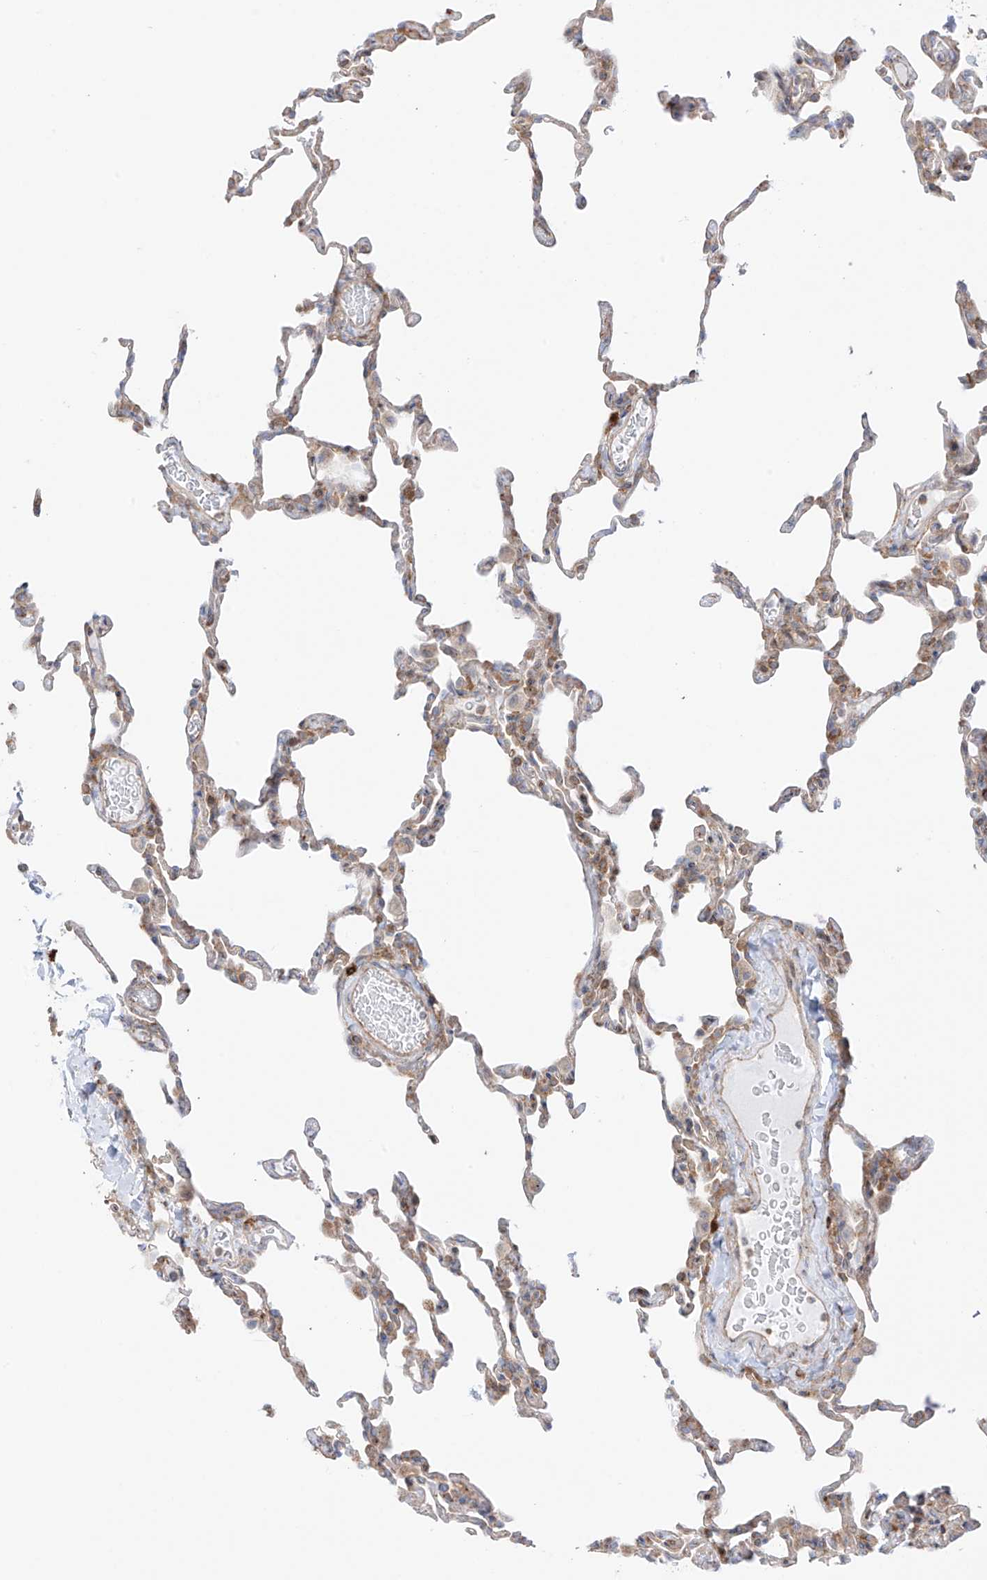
{"staining": {"intensity": "weak", "quantity": ">75%", "location": "cytoplasmic/membranous"}, "tissue": "lung", "cell_type": "Alveolar cells", "image_type": "normal", "snomed": [{"axis": "morphology", "description": "Normal tissue, NOS"}, {"axis": "topography", "description": "Lung"}], "caption": "Immunohistochemistry photomicrograph of normal lung: human lung stained using IHC displays low levels of weak protein expression localized specifically in the cytoplasmic/membranous of alveolar cells, appearing as a cytoplasmic/membranous brown color.", "gene": "XKR3", "patient": {"sex": "male", "age": 20}}